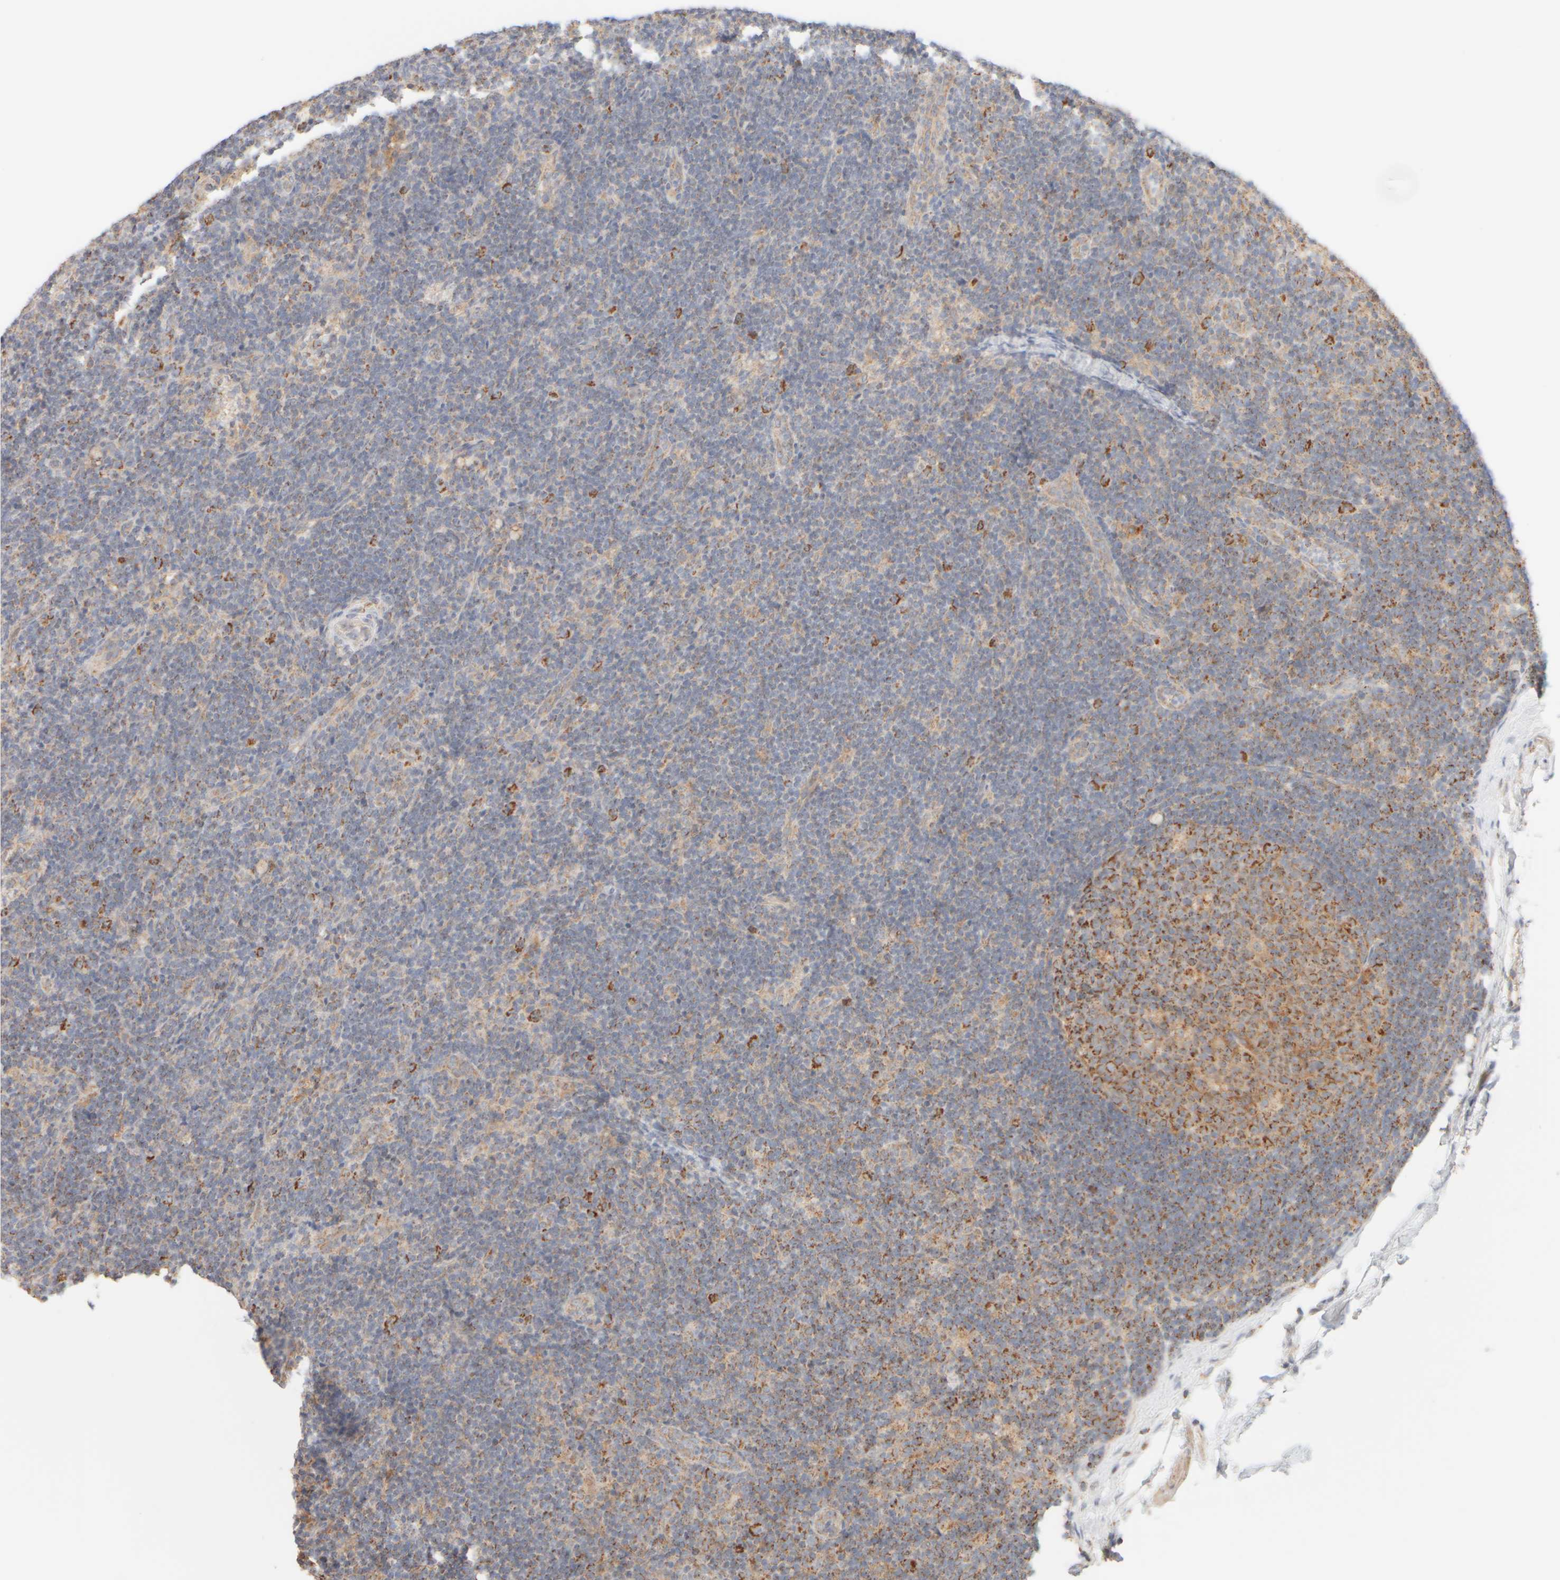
{"staining": {"intensity": "moderate", "quantity": ">75%", "location": "cytoplasmic/membranous"}, "tissue": "lymph node", "cell_type": "Germinal center cells", "image_type": "normal", "snomed": [{"axis": "morphology", "description": "Normal tissue, NOS"}, {"axis": "topography", "description": "Lymph node"}], "caption": "Immunohistochemistry histopathology image of unremarkable human lymph node stained for a protein (brown), which shows medium levels of moderate cytoplasmic/membranous expression in about >75% of germinal center cells.", "gene": "APBB2", "patient": {"sex": "female", "age": 22}}